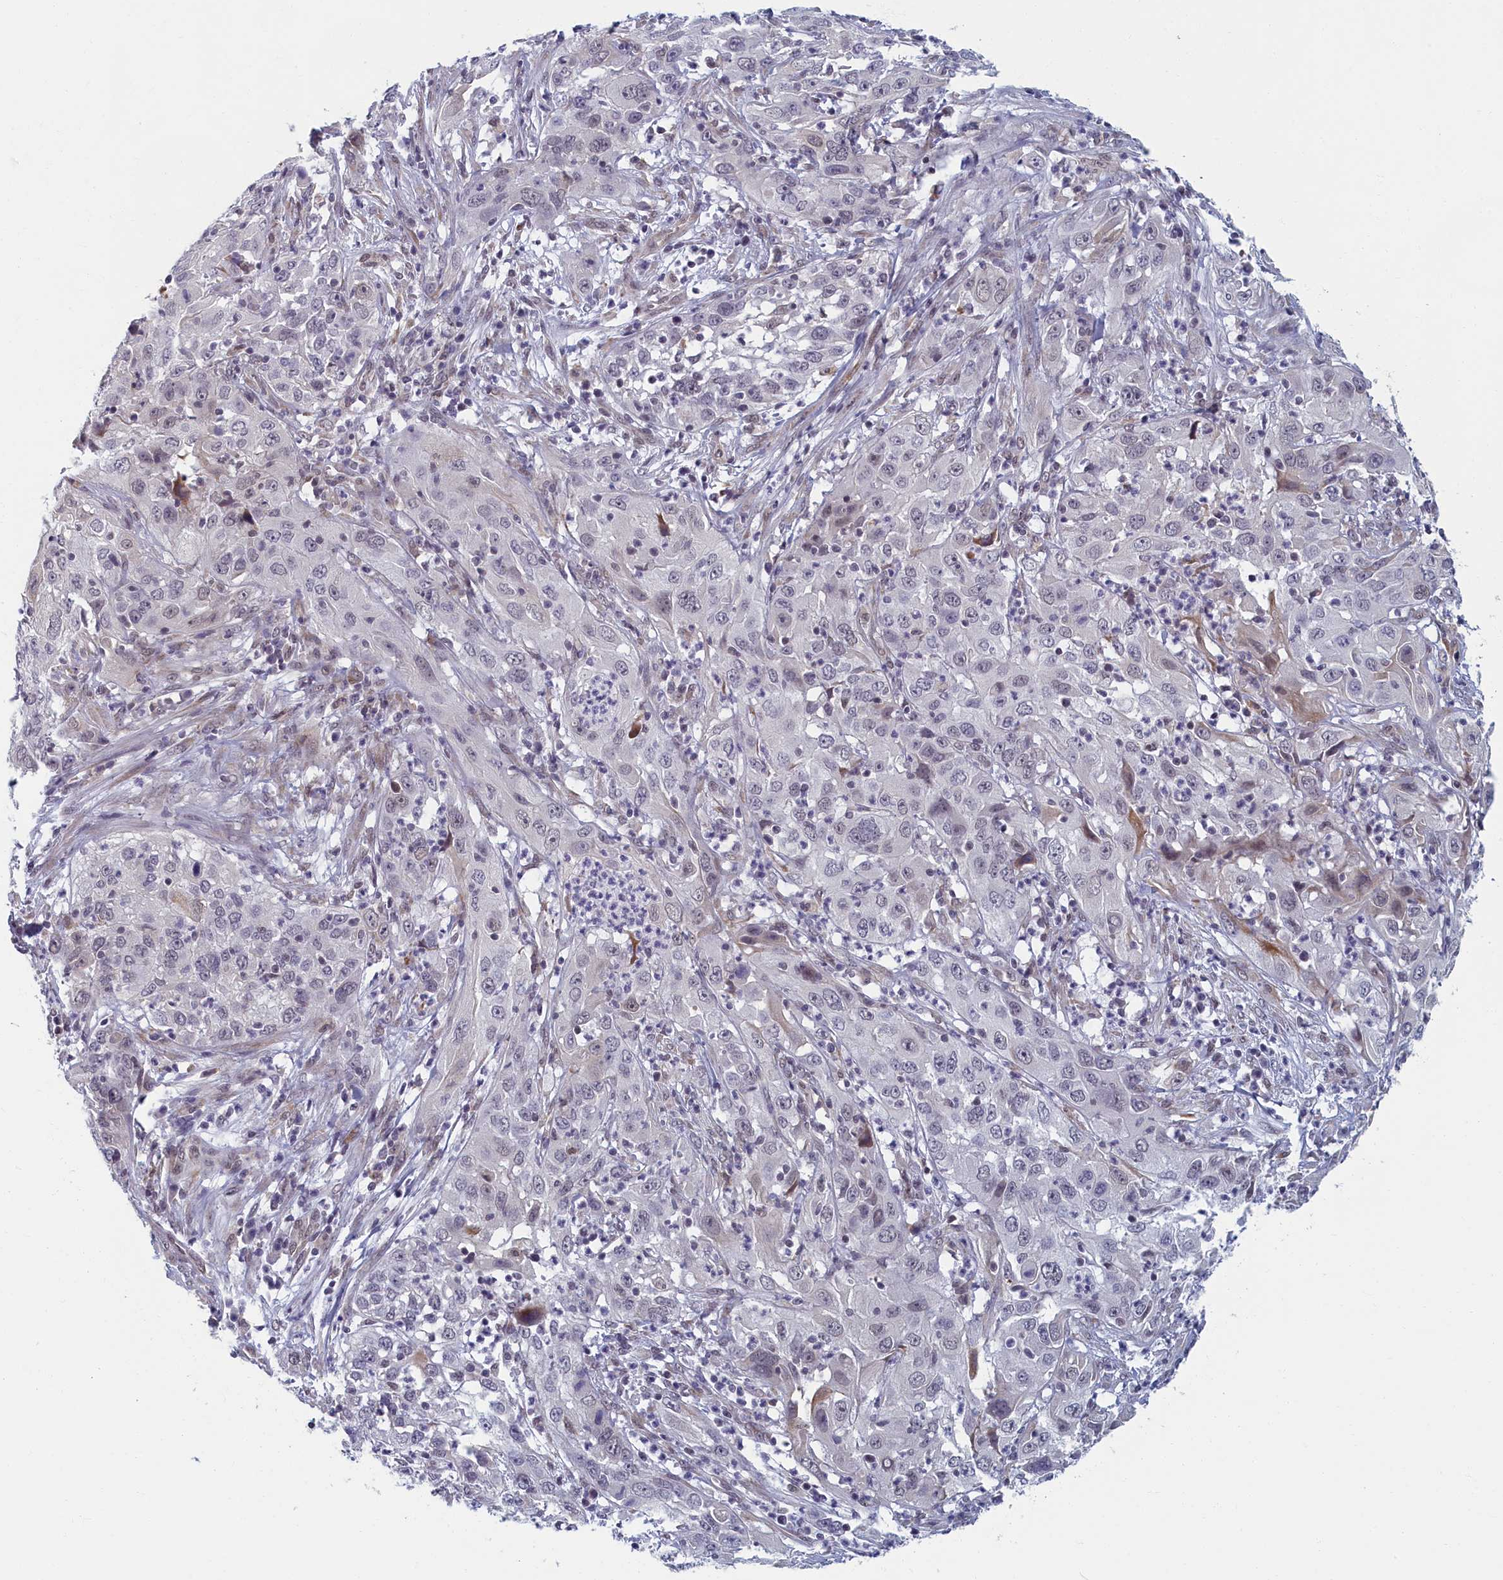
{"staining": {"intensity": "negative", "quantity": "none", "location": "none"}, "tissue": "cervical cancer", "cell_type": "Tumor cells", "image_type": "cancer", "snomed": [{"axis": "morphology", "description": "Squamous cell carcinoma, NOS"}, {"axis": "topography", "description": "Cervix"}], "caption": "Immunohistochemical staining of cervical cancer (squamous cell carcinoma) displays no significant positivity in tumor cells.", "gene": "DNAJC17", "patient": {"sex": "female", "age": 32}}